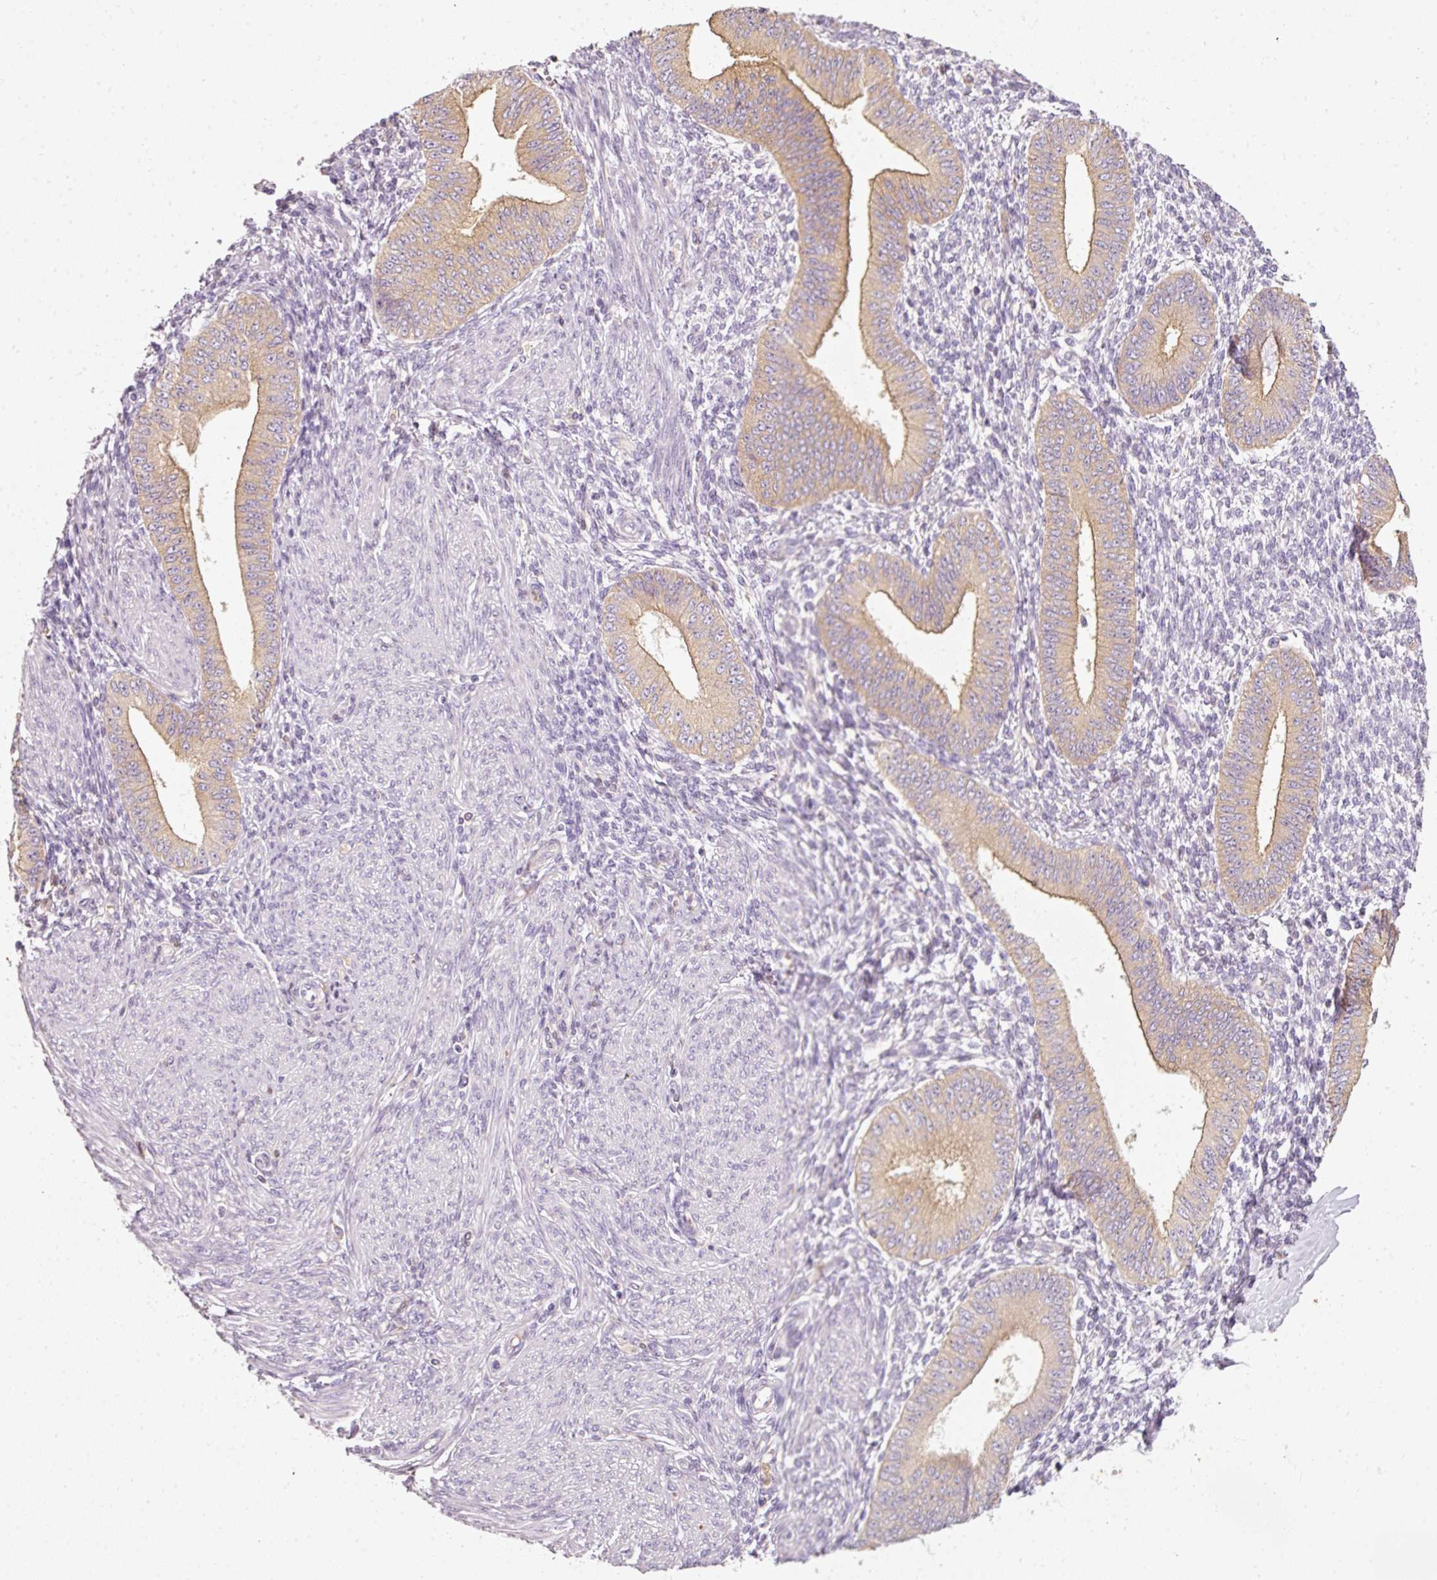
{"staining": {"intensity": "negative", "quantity": "none", "location": "none"}, "tissue": "endometrium", "cell_type": "Cells in endometrial stroma", "image_type": "normal", "snomed": [{"axis": "morphology", "description": "Normal tissue, NOS"}, {"axis": "topography", "description": "Endometrium"}], "caption": "Immunohistochemical staining of benign endometrium exhibits no significant staining in cells in endometrial stroma. (IHC, brightfield microscopy, high magnification).", "gene": "IQGAP2", "patient": {"sex": "female", "age": 49}}